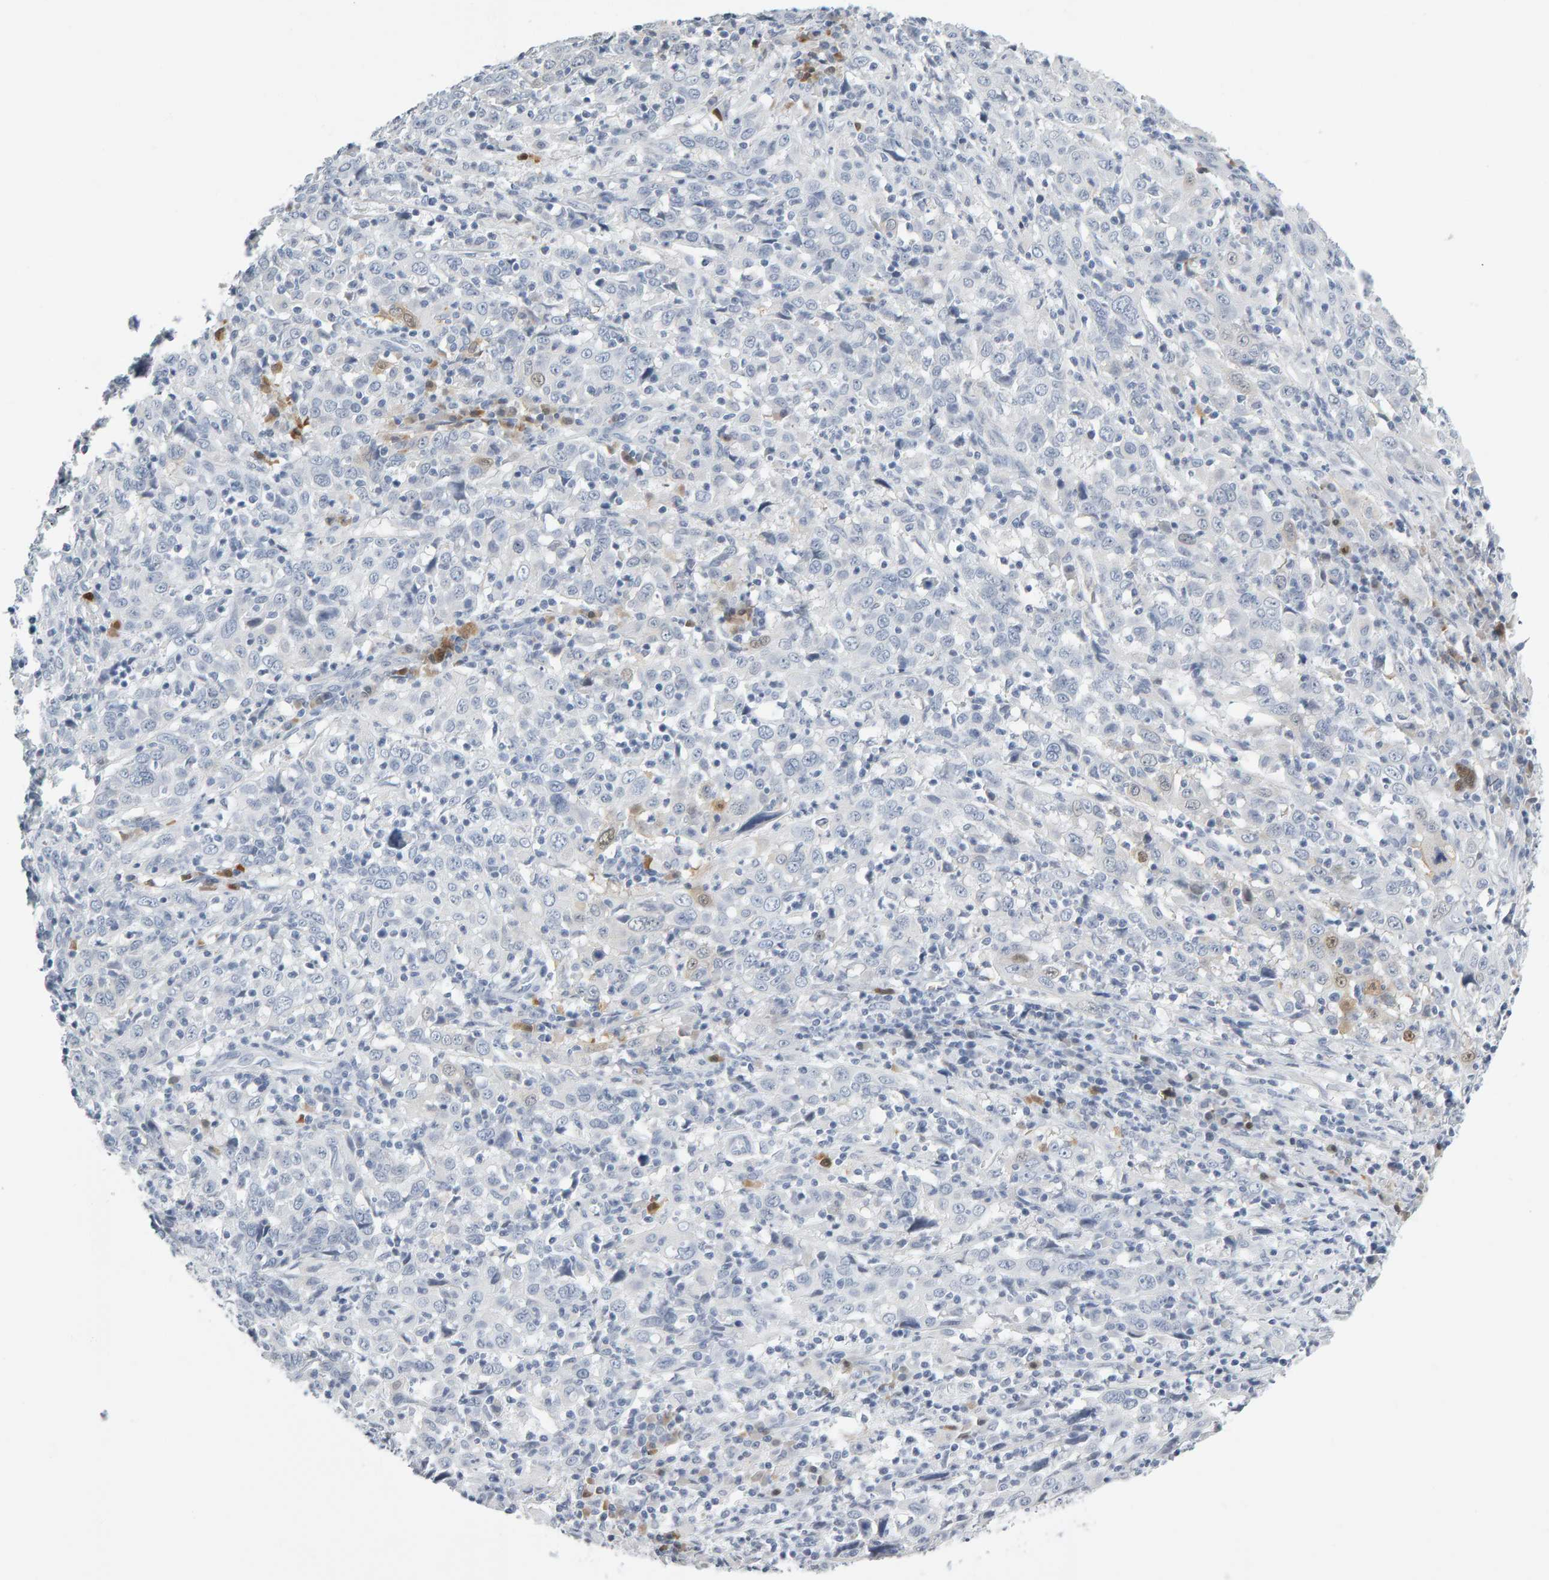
{"staining": {"intensity": "negative", "quantity": "none", "location": "none"}, "tissue": "cervical cancer", "cell_type": "Tumor cells", "image_type": "cancer", "snomed": [{"axis": "morphology", "description": "Squamous cell carcinoma, NOS"}, {"axis": "topography", "description": "Cervix"}], "caption": "Tumor cells are negative for protein expression in human cervical cancer. Nuclei are stained in blue.", "gene": "CTH", "patient": {"sex": "female", "age": 46}}